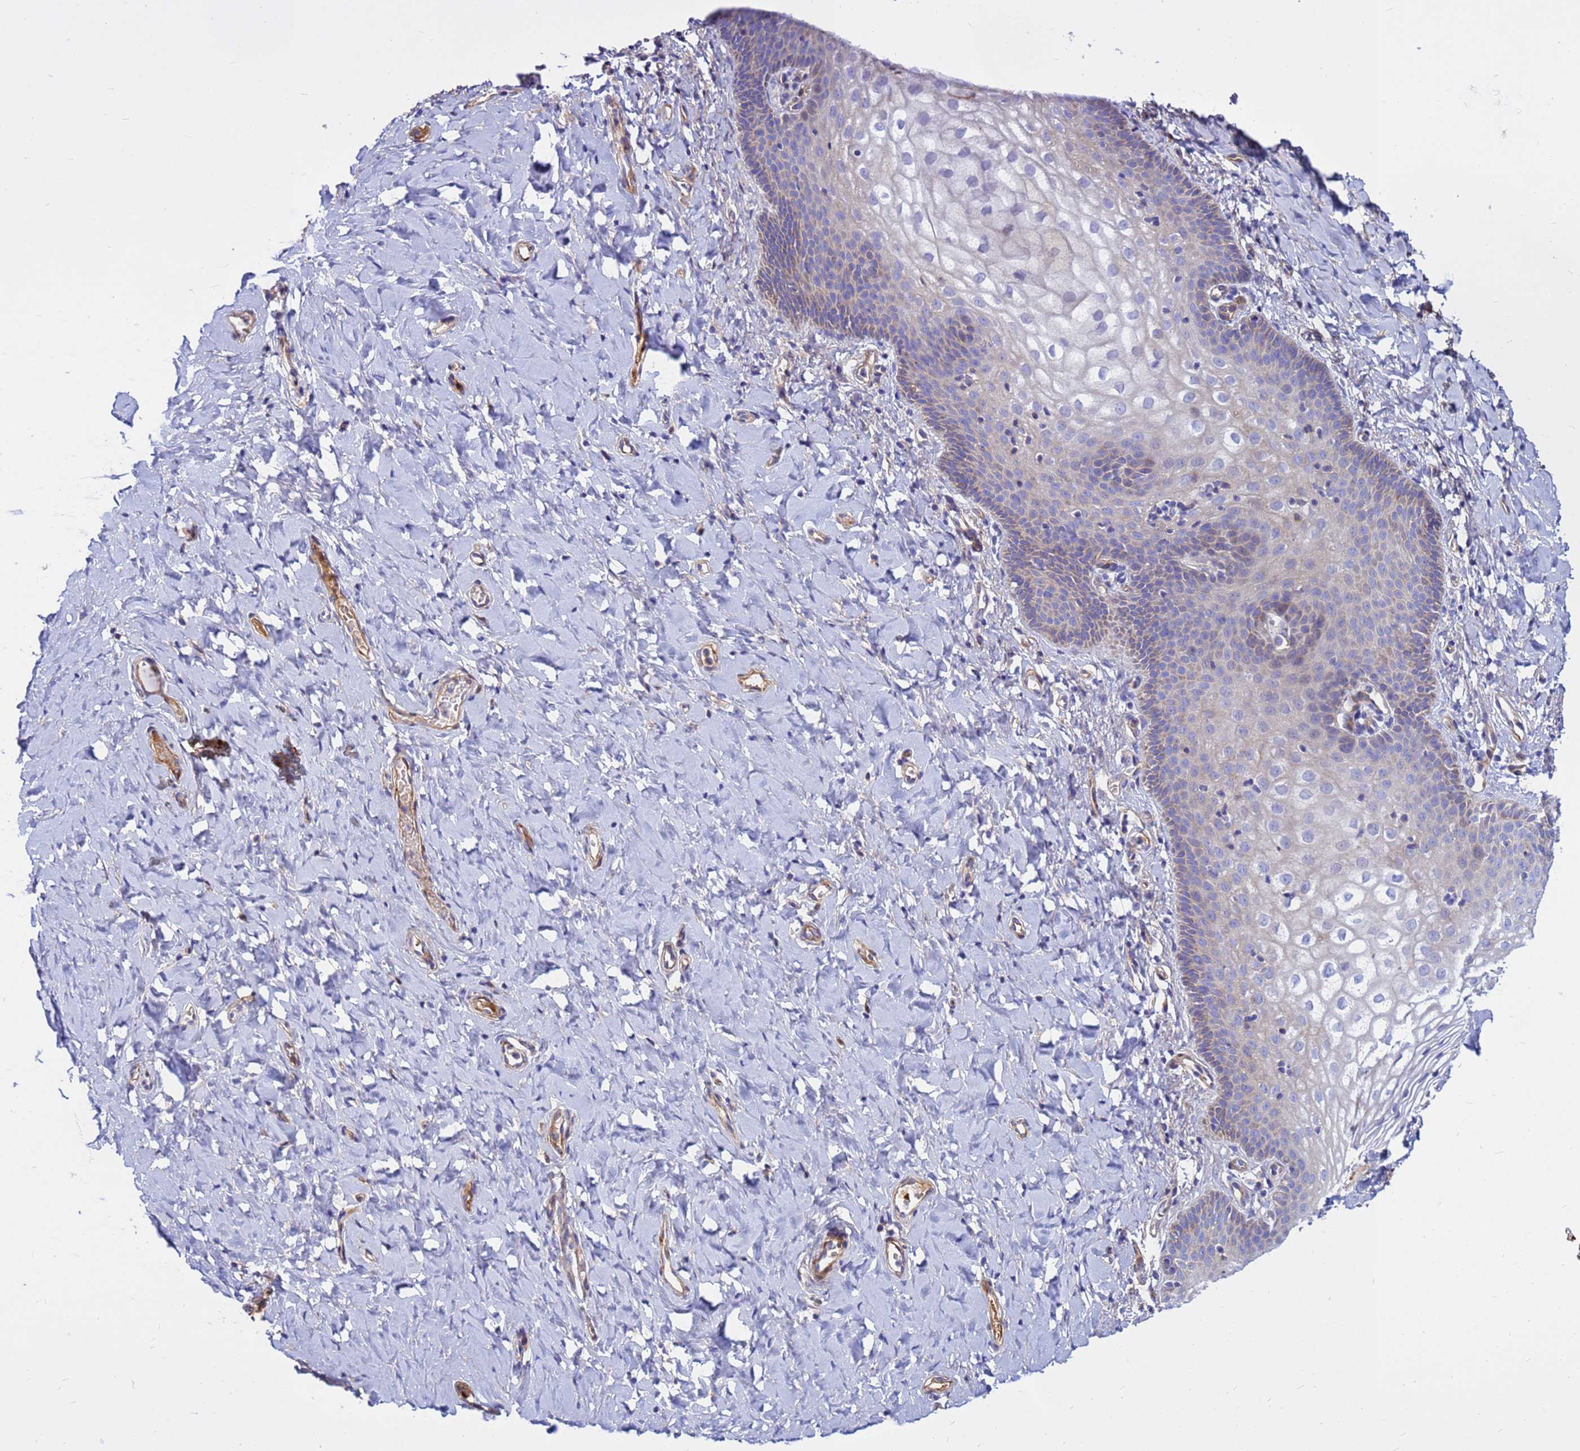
{"staining": {"intensity": "weak", "quantity": "25%-75%", "location": "cytoplasmic/membranous"}, "tissue": "vagina", "cell_type": "Squamous epithelial cells", "image_type": "normal", "snomed": [{"axis": "morphology", "description": "Normal tissue, NOS"}, {"axis": "topography", "description": "Vagina"}], "caption": "Immunohistochemical staining of unremarkable vagina displays low levels of weak cytoplasmic/membranous positivity in approximately 25%-75% of squamous epithelial cells.", "gene": "CRHBP", "patient": {"sex": "female", "age": 60}}